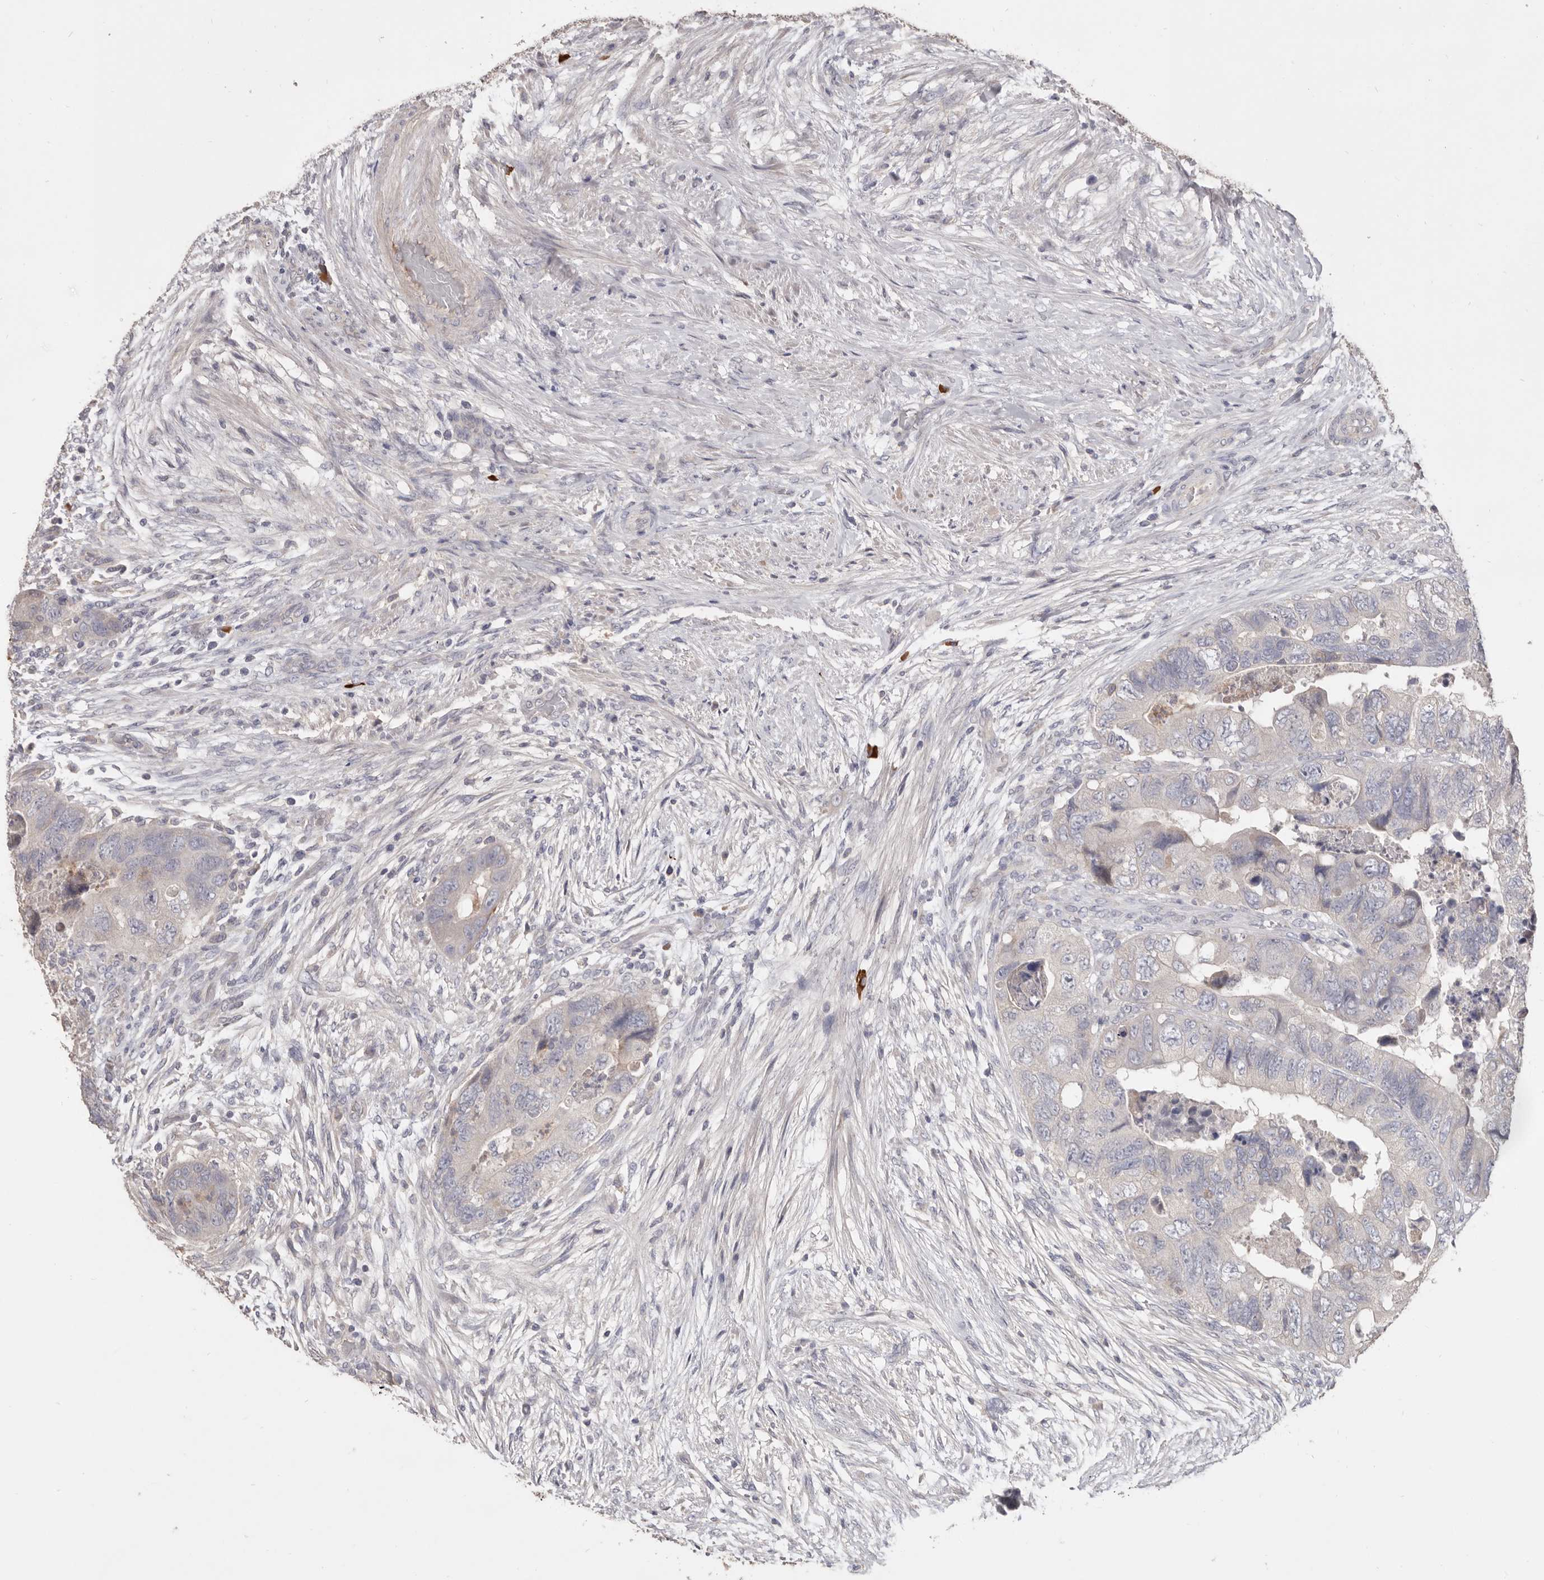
{"staining": {"intensity": "negative", "quantity": "none", "location": "none"}, "tissue": "colorectal cancer", "cell_type": "Tumor cells", "image_type": "cancer", "snomed": [{"axis": "morphology", "description": "Adenocarcinoma, NOS"}, {"axis": "topography", "description": "Rectum"}], "caption": "An image of human colorectal cancer is negative for staining in tumor cells.", "gene": "HCAR2", "patient": {"sex": "male", "age": 63}}